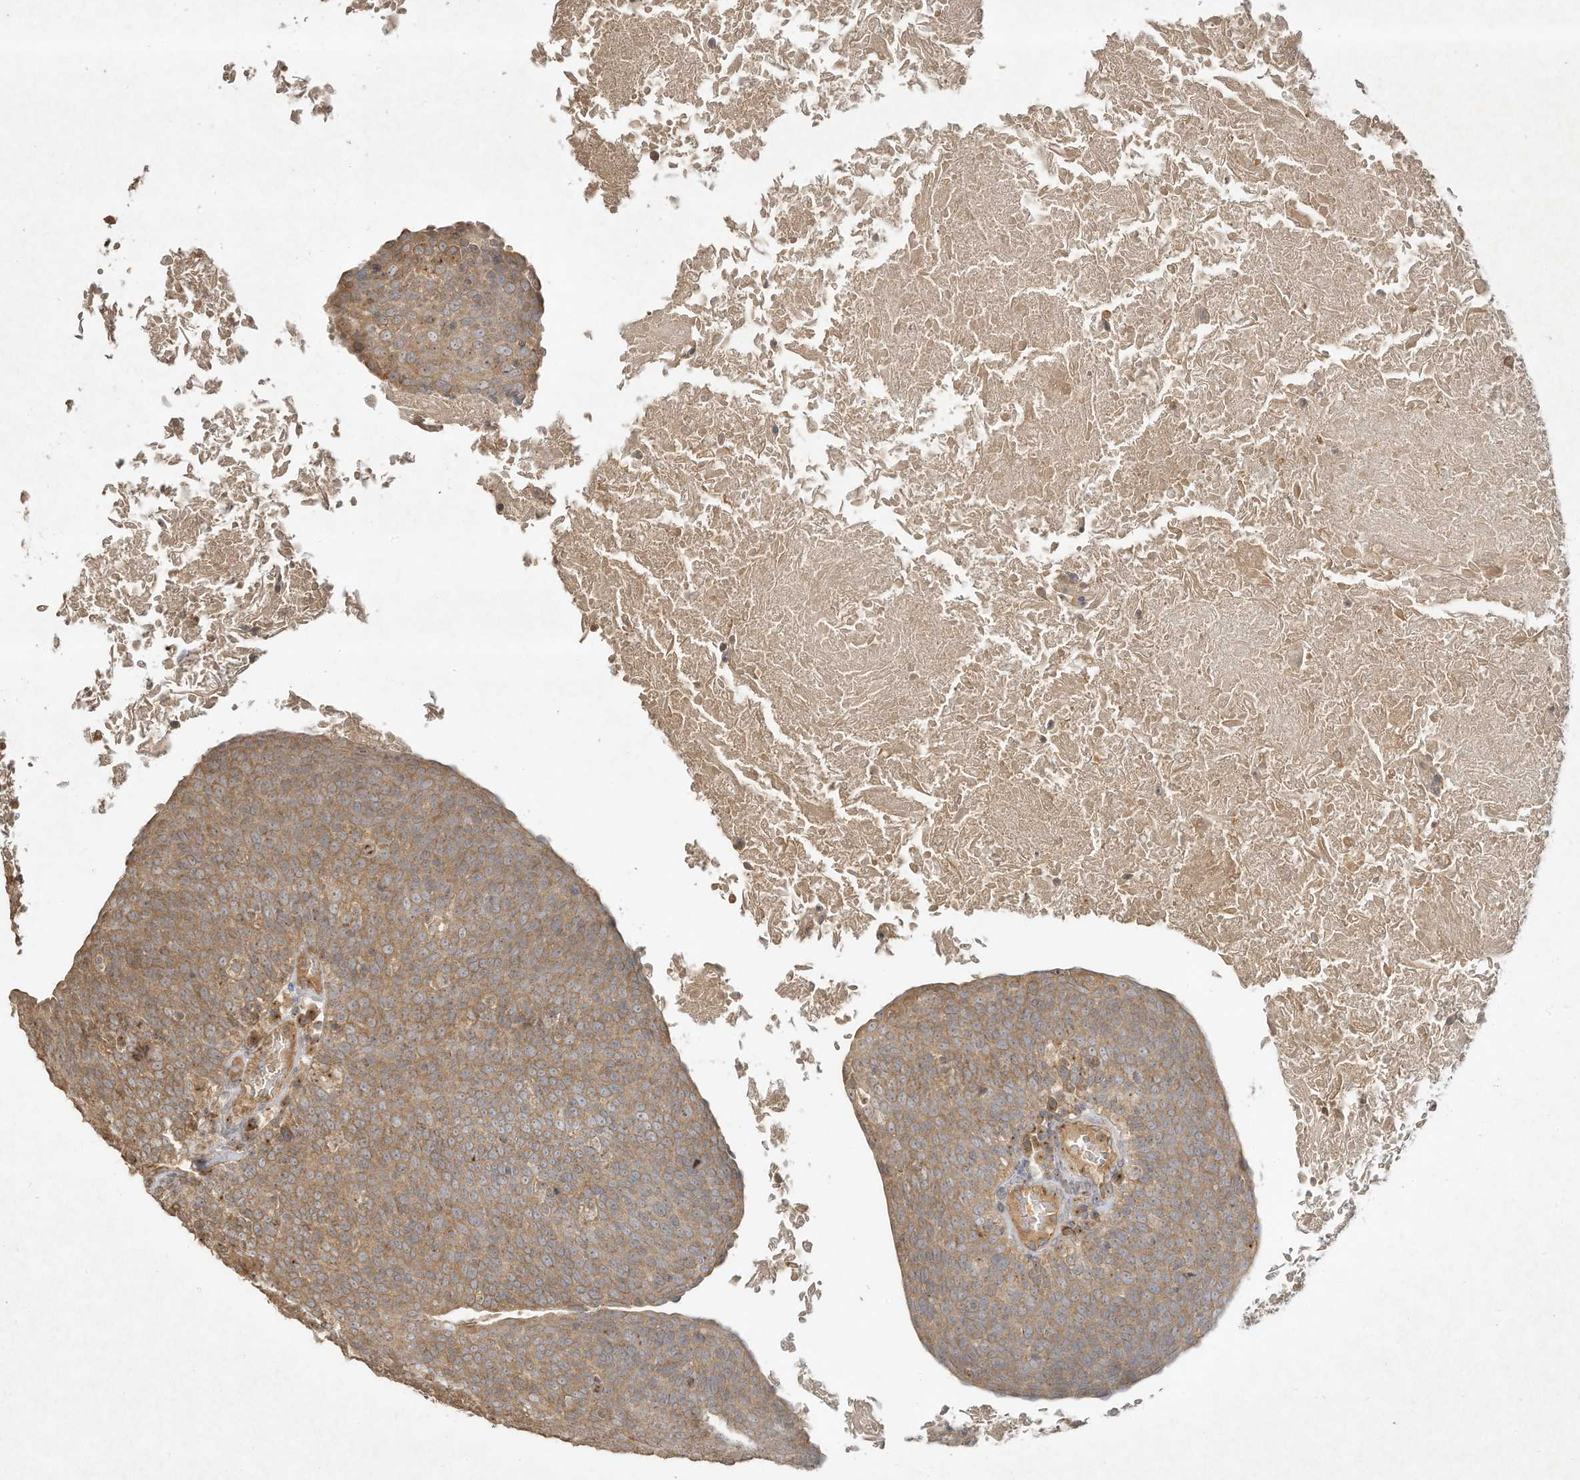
{"staining": {"intensity": "moderate", "quantity": ">75%", "location": "cytoplasmic/membranous"}, "tissue": "head and neck cancer", "cell_type": "Tumor cells", "image_type": "cancer", "snomed": [{"axis": "morphology", "description": "Squamous cell carcinoma, NOS"}, {"axis": "morphology", "description": "Squamous cell carcinoma, metastatic, NOS"}, {"axis": "topography", "description": "Lymph node"}, {"axis": "topography", "description": "Head-Neck"}], "caption": "Immunohistochemical staining of head and neck metastatic squamous cell carcinoma exhibits medium levels of moderate cytoplasmic/membranous expression in approximately >75% of tumor cells.", "gene": "DYNC1I2", "patient": {"sex": "male", "age": 62}}